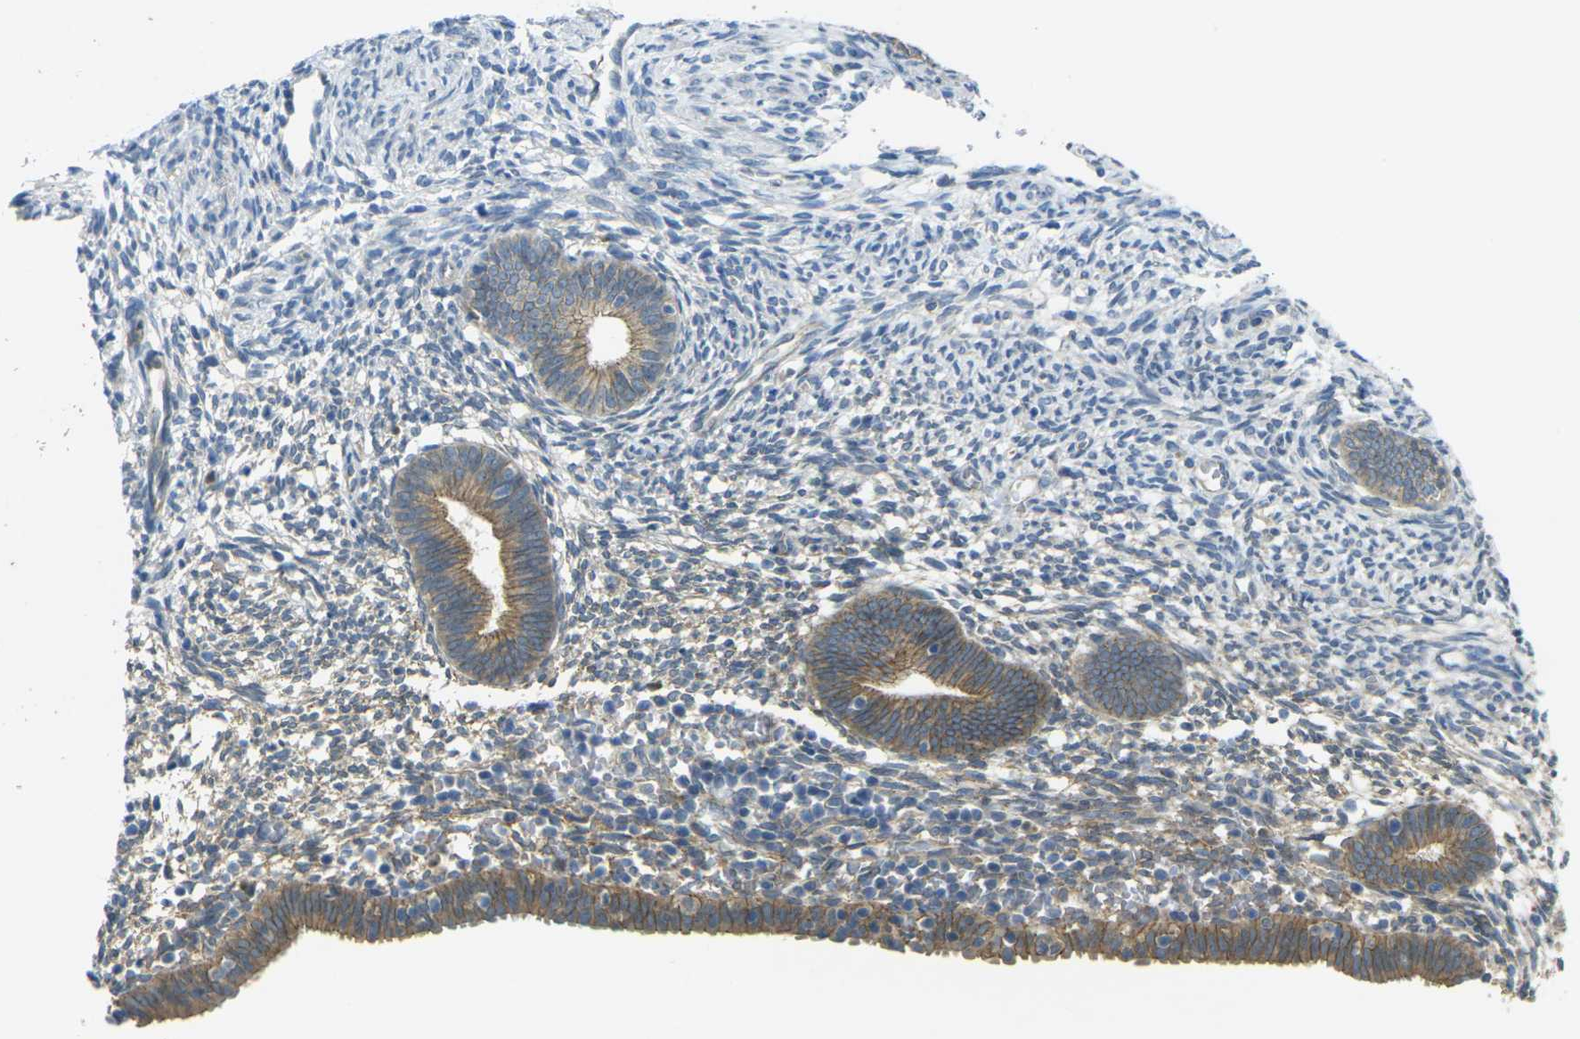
{"staining": {"intensity": "moderate", "quantity": "<25%", "location": "cytoplasmic/membranous"}, "tissue": "endometrium", "cell_type": "Cells in endometrial stroma", "image_type": "normal", "snomed": [{"axis": "morphology", "description": "Normal tissue, NOS"}, {"axis": "morphology", "description": "Atrophy, NOS"}, {"axis": "topography", "description": "Uterus"}, {"axis": "topography", "description": "Endometrium"}], "caption": "Protein analysis of benign endometrium exhibits moderate cytoplasmic/membranous expression in approximately <25% of cells in endometrial stroma.", "gene": "RHBDD1", "patient": {"sex": "female", "age": 68}}